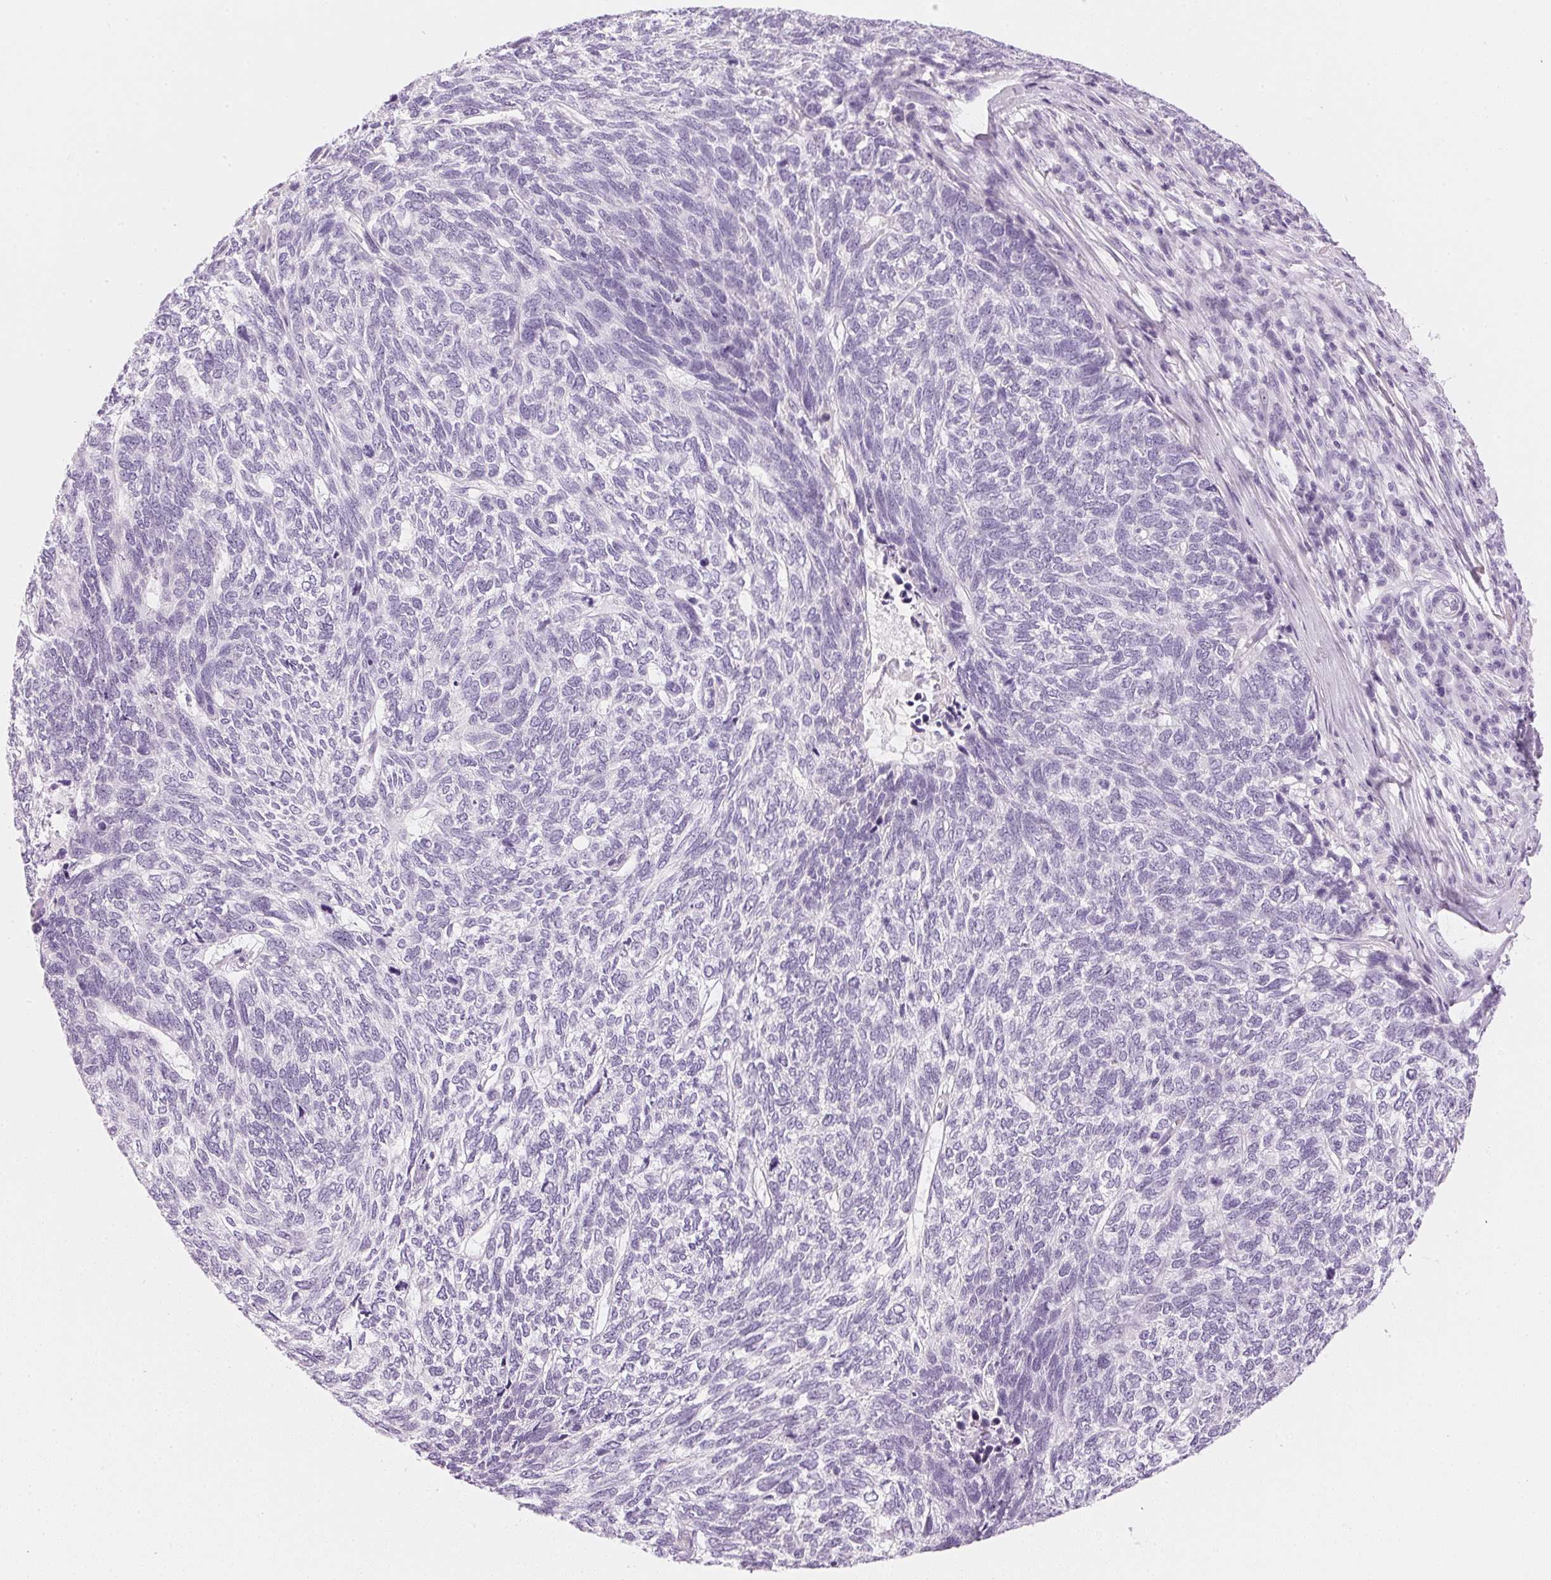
{"staining": {"intensity": "negative", "quantity": "none", "location": "none"}, "tissue": "skin cancer", "cell_type": "Tumor cells", "image_type": "cancer", "snomed": [{"axis": "morphology", "description": "Basal cell carcinoma"}, {"axis": "topography", "description": "Skin"}], "caption": "Skin cancer stained for a protein using immunohistochemistry (IHC) exhibits no expression tumor cells.", "gene": "IGFBP1", "patient": {"sex": "female", "age": 65}}